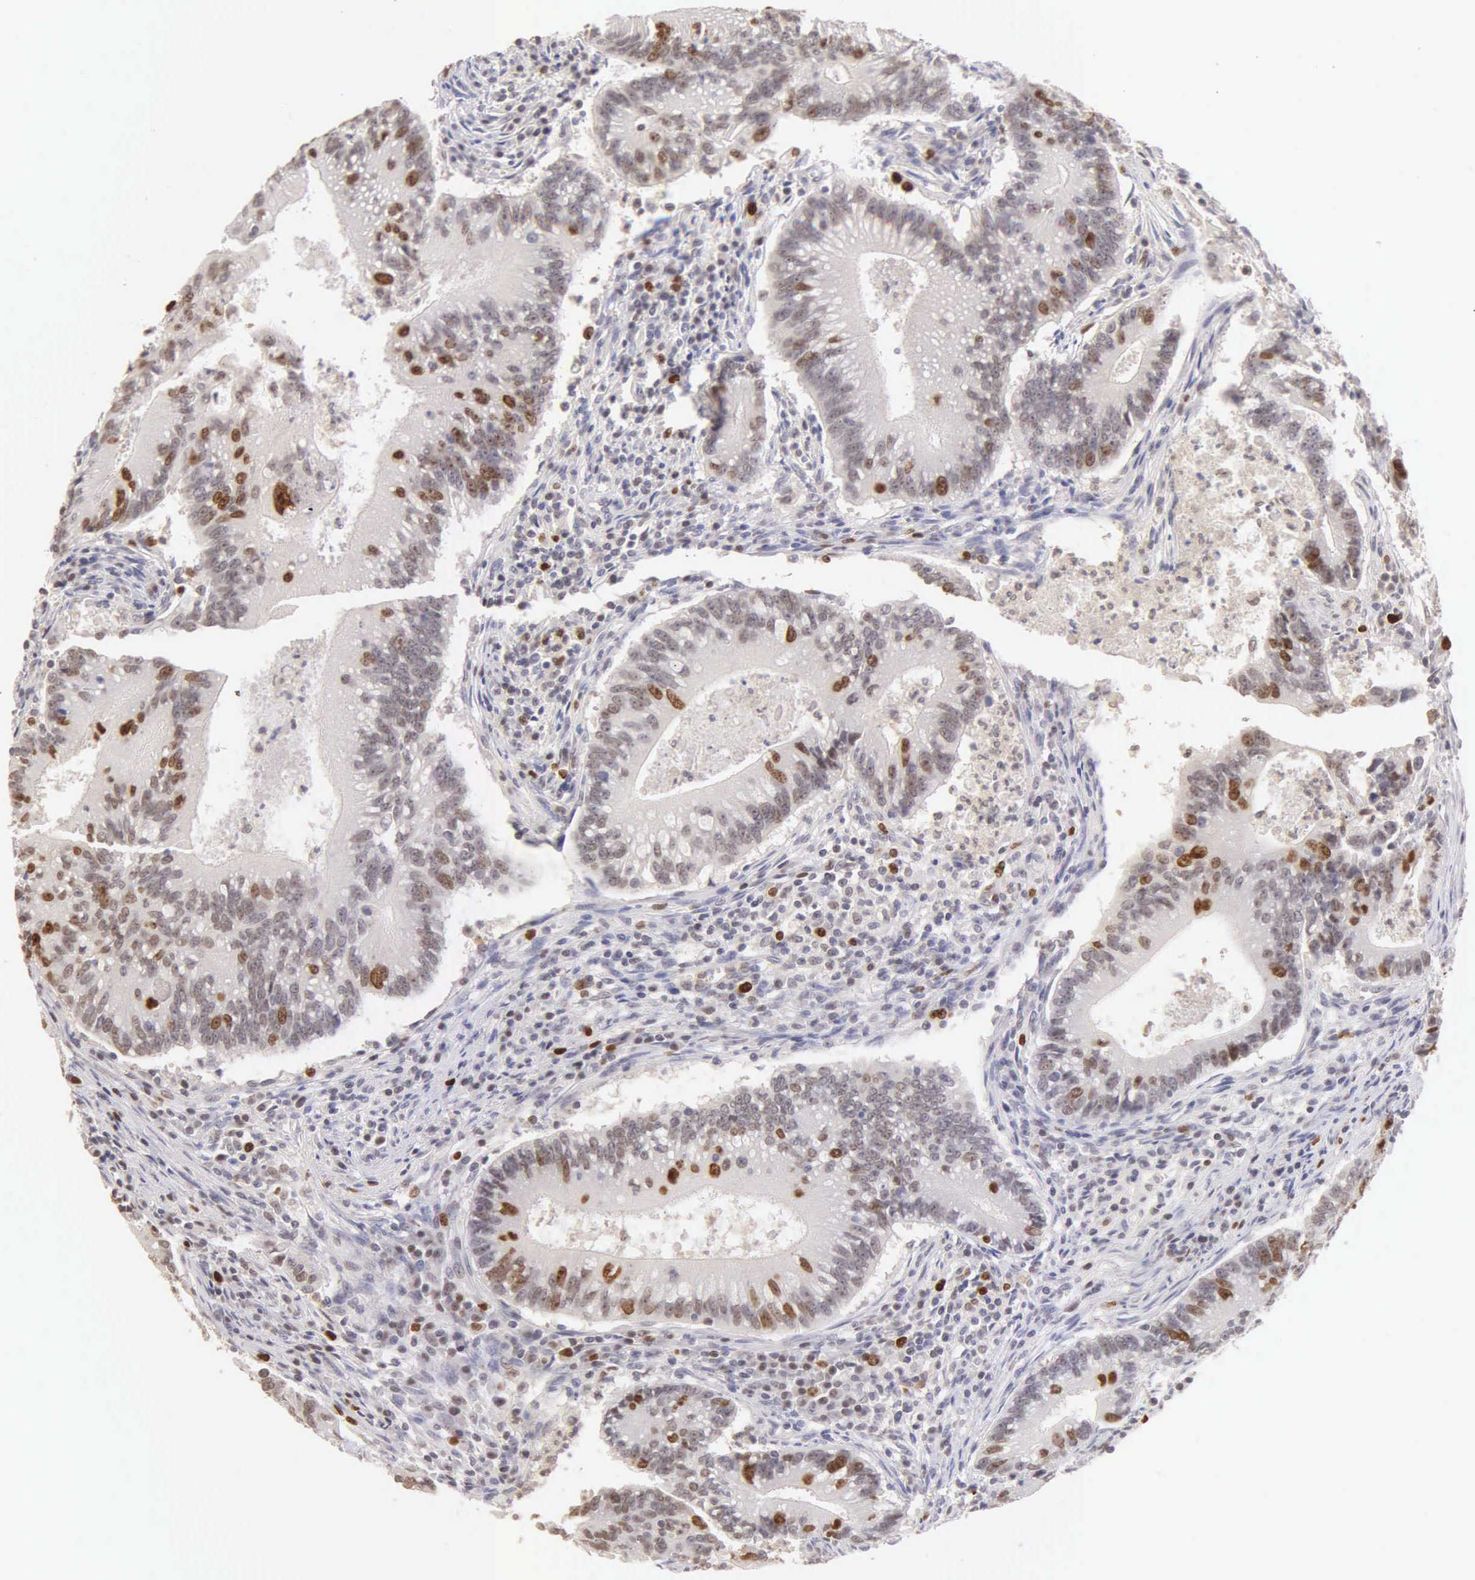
{"staining": {"intensity": "strong", "quantity": "25%-75%", "location": "nuclear"}, "tissue": "colorectal cancer", "cell_type": "Tumor cells", "image_type": "cancer", "snomed": [{"axis": "morphology", "description": "Adenocarcinoma, NOS"}, {"axis": "topography", "description": "Rectum"}], "caption": "Immunohistochemical staining of human adenocarcinoma (colorectal) demonstrates strong nuclear protein staining in approximately 25%-75% of tumor cells.", "gene": "MKI67", "patient": {"sex": "female", "age": 81}}